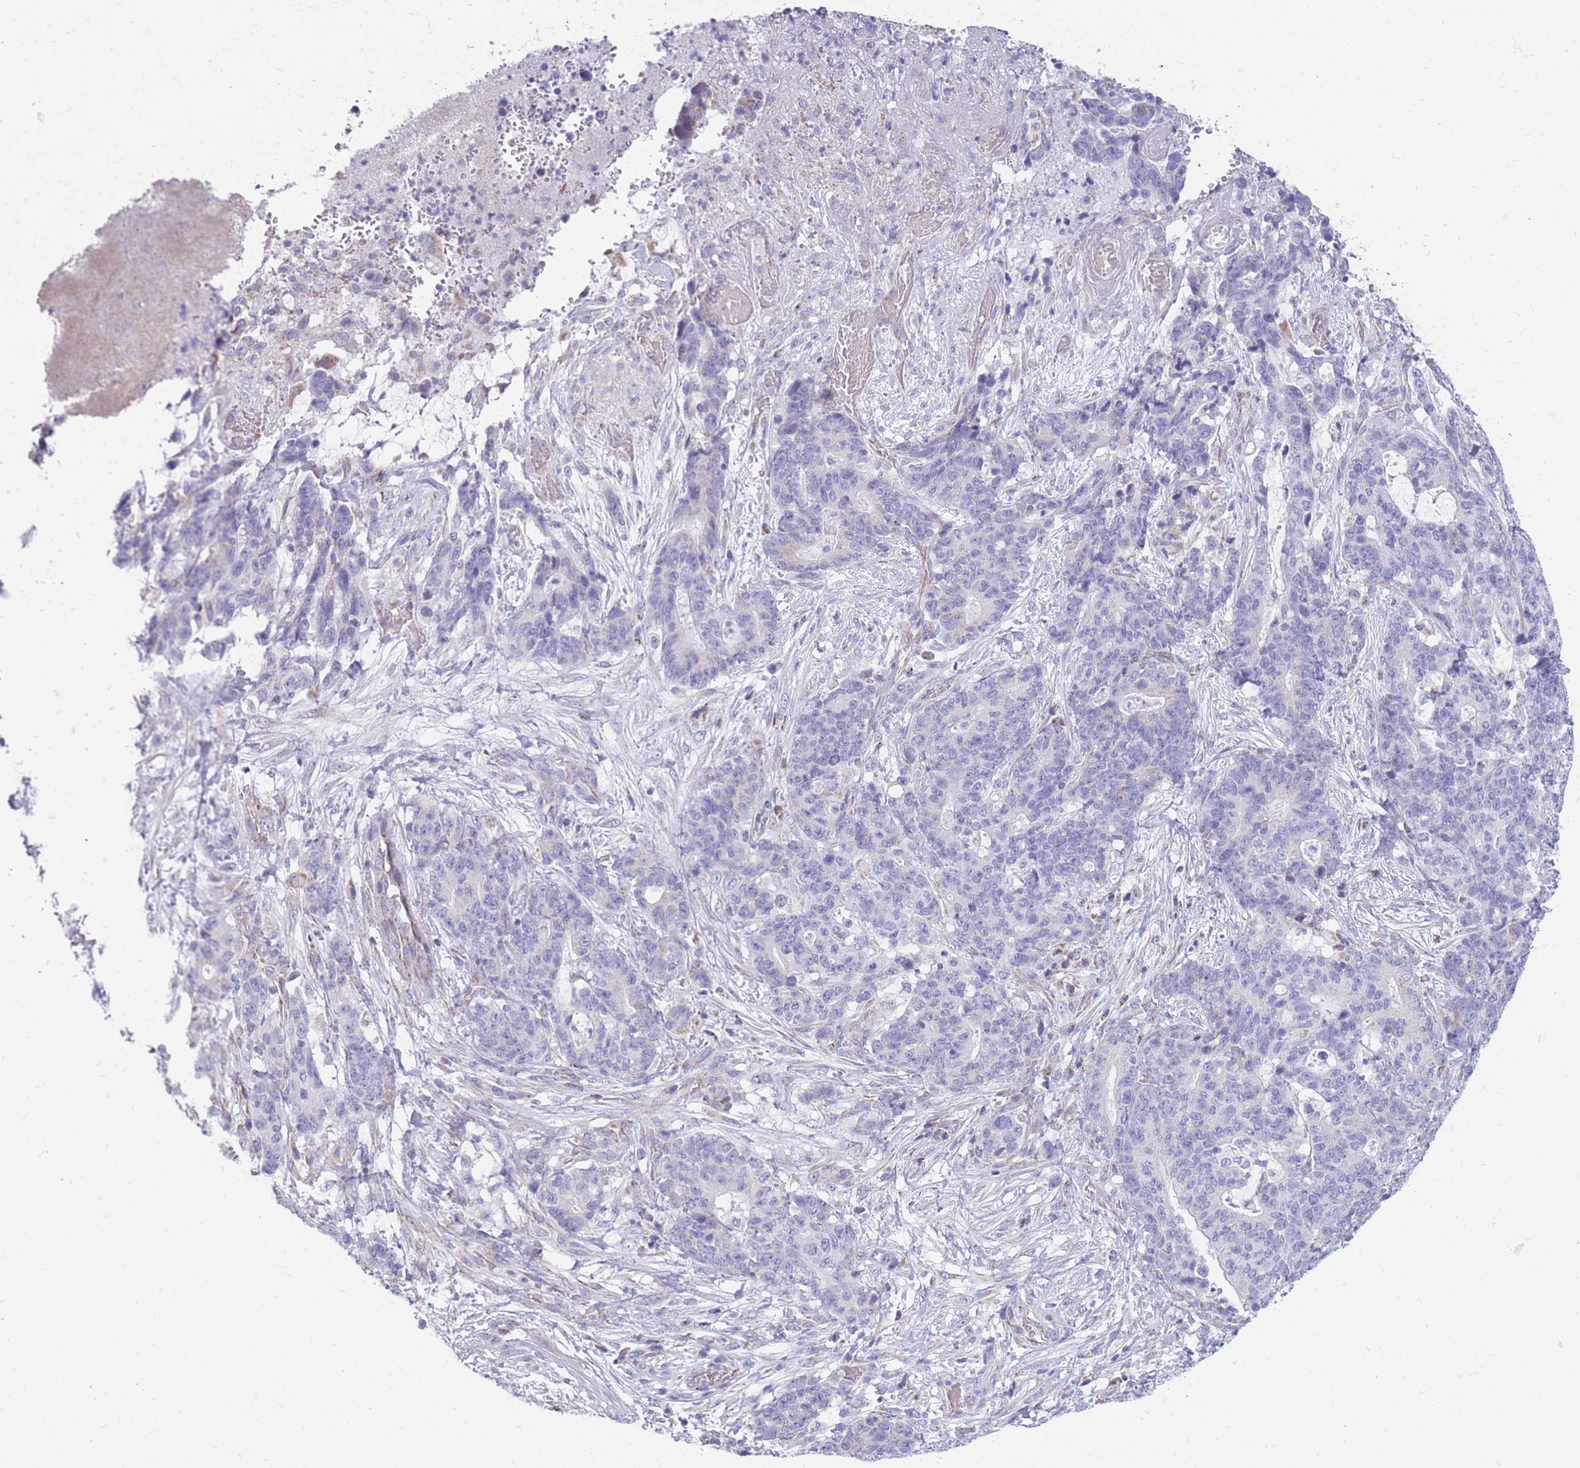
{"staining": {"intensity": "negative", "quantity": "none", "location": "none"}, "tissue": "stomach cancer", "cell_type": "Tumor cells", "image_type": "cancer", "snomed": [{"axis": "morphology", "description": "Normal tissue, NOS"}, {"axis": "morphology", "description": "Adenocarcinoma, NOS"}, {"axis": "topography", "description": "Stomach"}], "caption": "A photomicrograph of stomach adenocarcinoma stained for a protein reveals no brown staining in tumor cells. The staining was performed using DAB (3,3'-diaminobenzidine) to visualize the protein expression in brown, while the nuclei were stained in blue with hematoxylin (Magnification: 20x).", "gene": "PCSK1", "patient": {"sex": "female", "age": 64}}